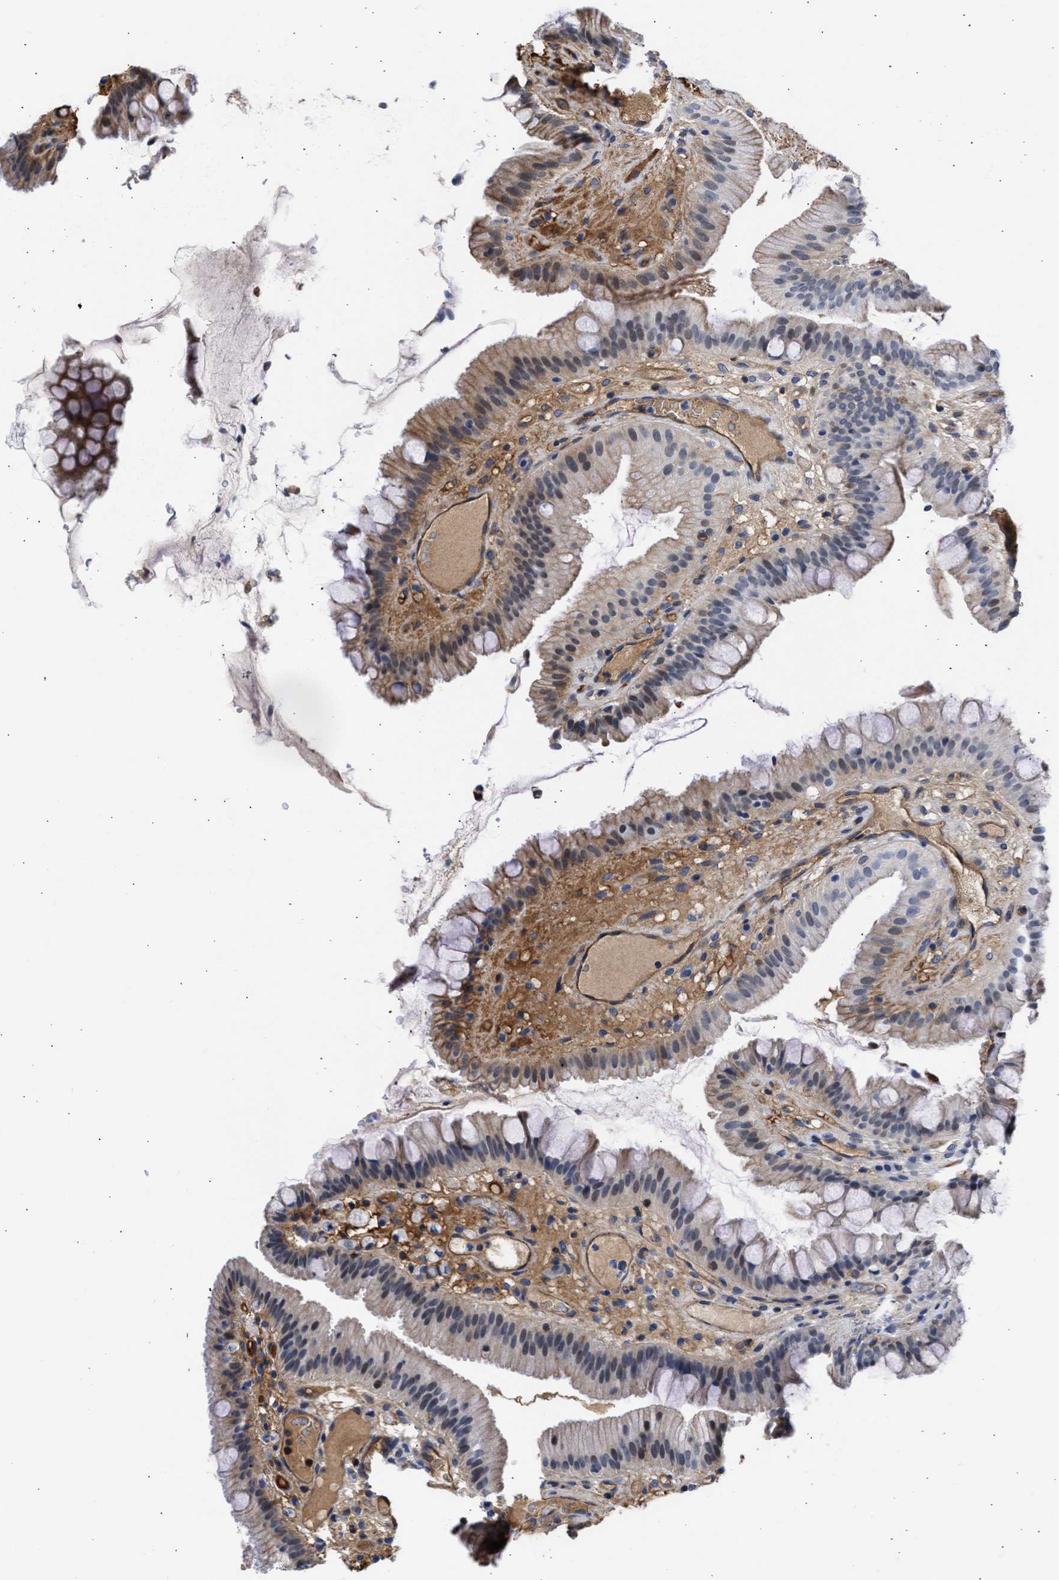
{"staining": {"intensity": "moderate", "quantity": "25%-75%", "location": "cytoplasmic/membranous,nuclear"}, "tissue": "gallbladder", "cell_type": "Glandular cells", "image_type": "normal", "snomed": [{"axis": "morphology", "description": "Normal tissue, NOS"}, {"axis": "topography", "description": "Gallbladder"}], "caption": "Brown immunohistochemical staining in unremarkable human gallbladder exhibits moderate cytoplasmic/membranous,nuclear expression in approximately 25%-75% of glandular cells. The protein of interest is shown in brown color, while the nuclei are stained blue.", "gene": "MAS1L", "patient": {"sex": "male", "age": 49}}